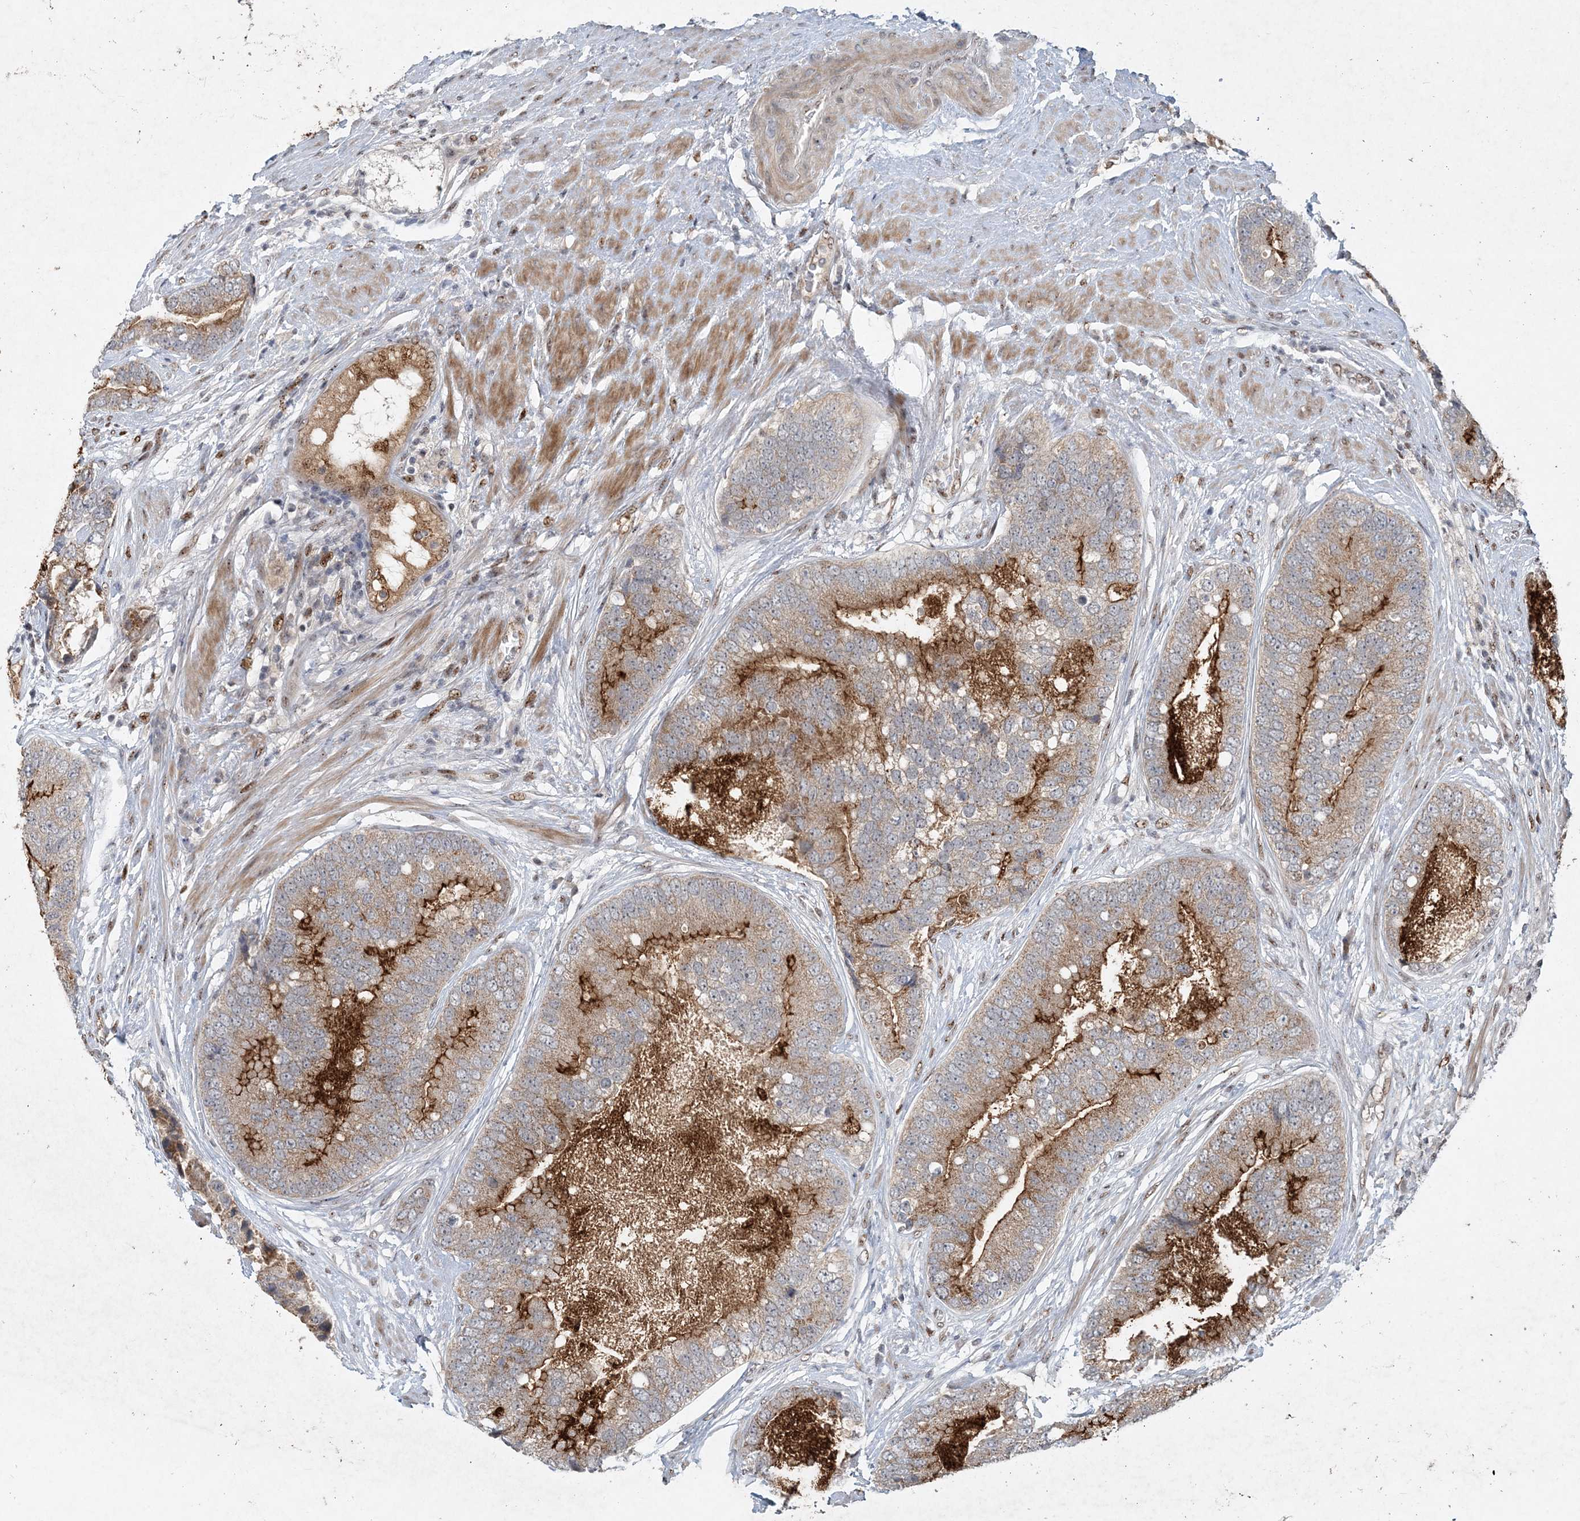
{"staining": {"intensity": "moderate", "quantity": ">75%", "location": "cytoplasmic/membranous"}, "tissue": "prostate cancer", "cell_type": "Tumor cells", "image_type": "cancer", "snomed": [{"axis": "morphology", "description": "Adenocarcinoma, High grade"}, {"axis": "topography", "description": "Prostate"}], "caption": "A histopathology image of high-grade adenocarcinoma (prostate) stained for a protein demonstrates moderate cytoplasmic/membranous brown staining in tumor cells. Nuclei are stained in blue.", "gene": "GIN1", "patient": {"sex": "male", "age": 70}}